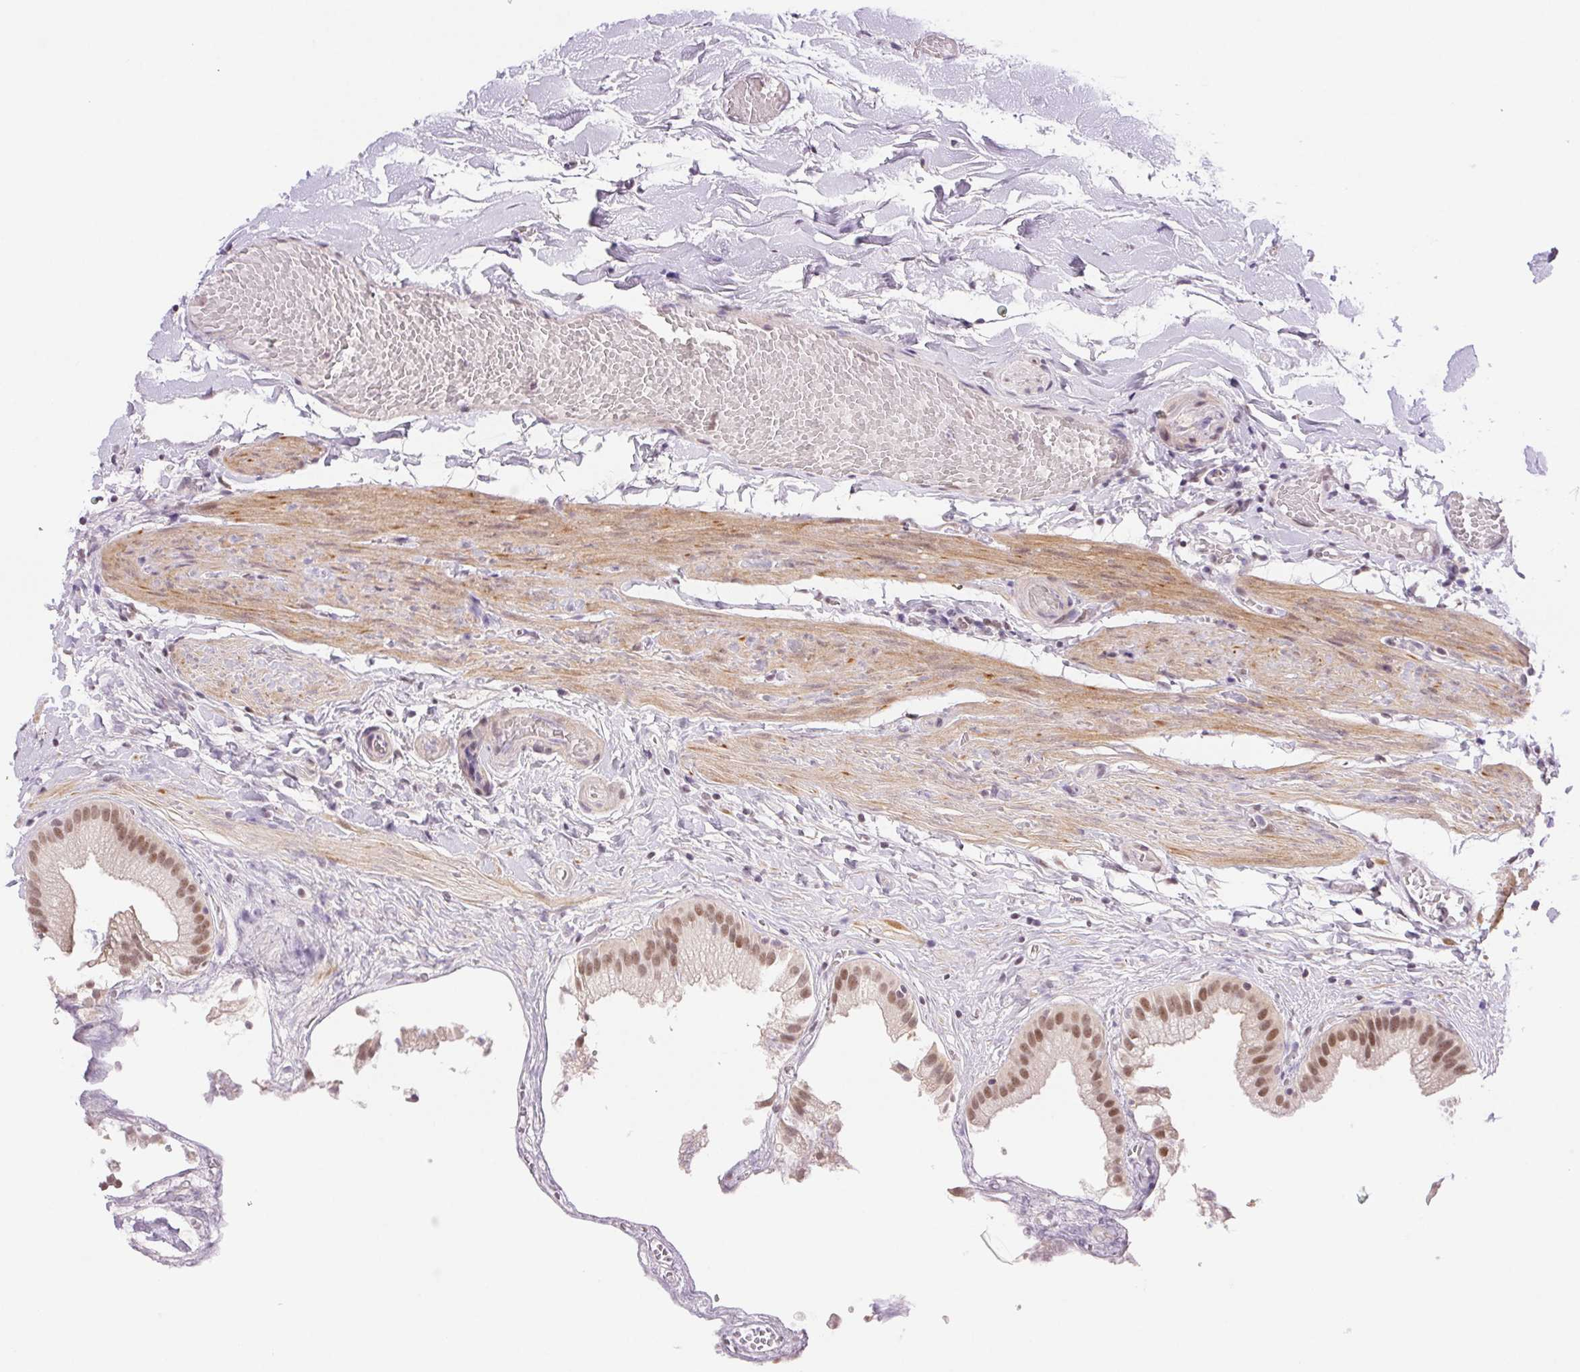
{"staining": {"intensity": "moderate", "quantity": ">75%", "location": "nuclear"}, "tissue": "gallbladder", "cell_type": "Glandular cells", "image_type": "normal", "snomed": [{"axis": "morphology", "description": "Normal tissue, NOS"}, {"axis": "topography", "description": "Gallbladder"}], "caption": "This micrograph exhibits immunohistochemistry (IHC) staining of benign human gallbladder, with medium moderate nuclear expression in about >75% of glandular cells.", "gene": "PRPF18", "patient": {"sex": "female", "age": 63}}